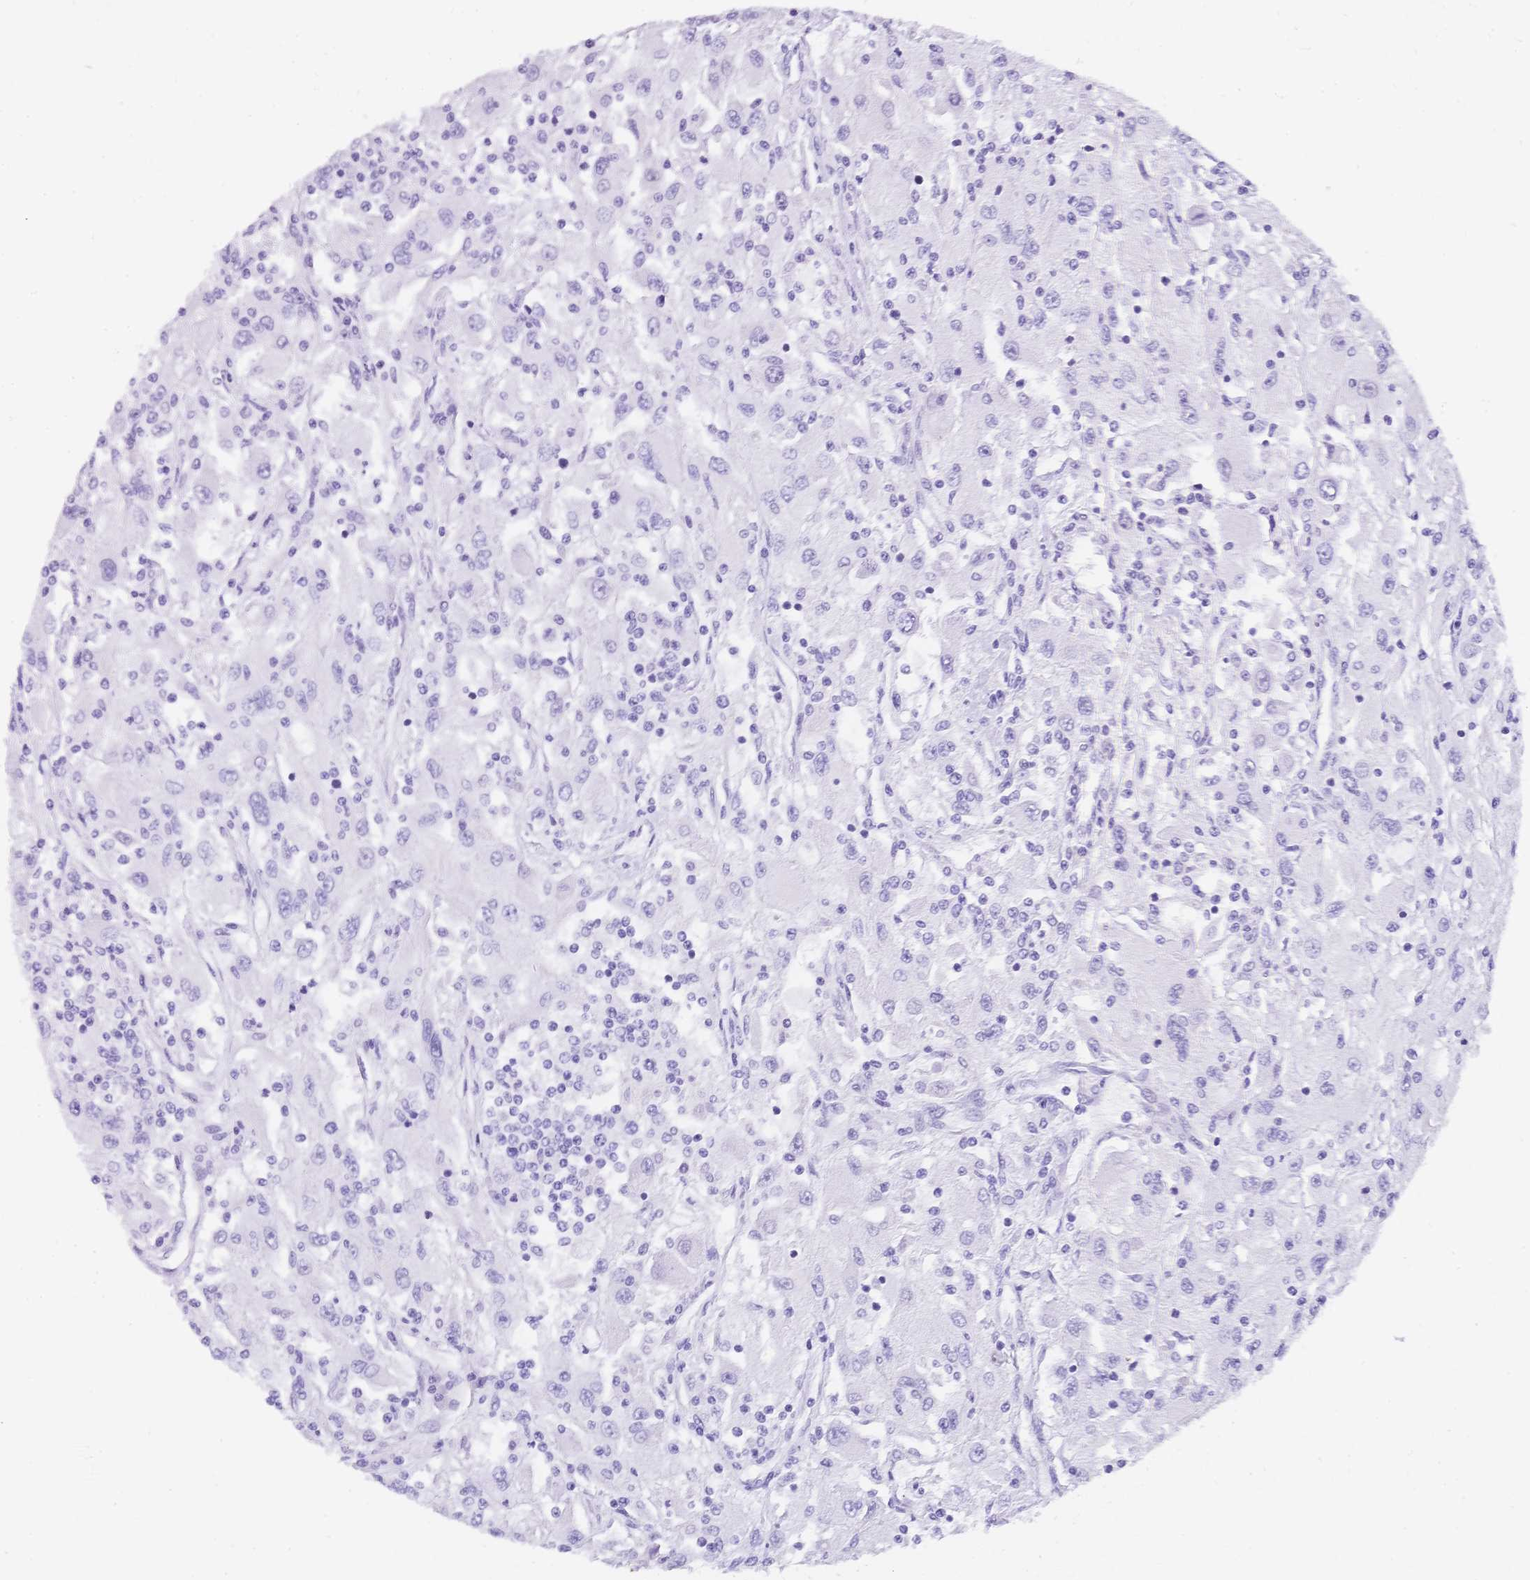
{"staining": {"intensity": "negative", "quantity": "none", "location": "none"}, "tissue": "renal cancer", "cell_type": "Tumor cells", "image_type": "cancer", "snomed": [{"axis": "morphology", "description": "Adenocarcinoma, NOS"}, {"axis": "topography", "description": "Kidney"}], "caption": "Tumor cells are negative for brown protein staining in renal cancer (adenocarcinoma).", "gene": "MUC21", "patient": {"sex": "female", "age": 67}}